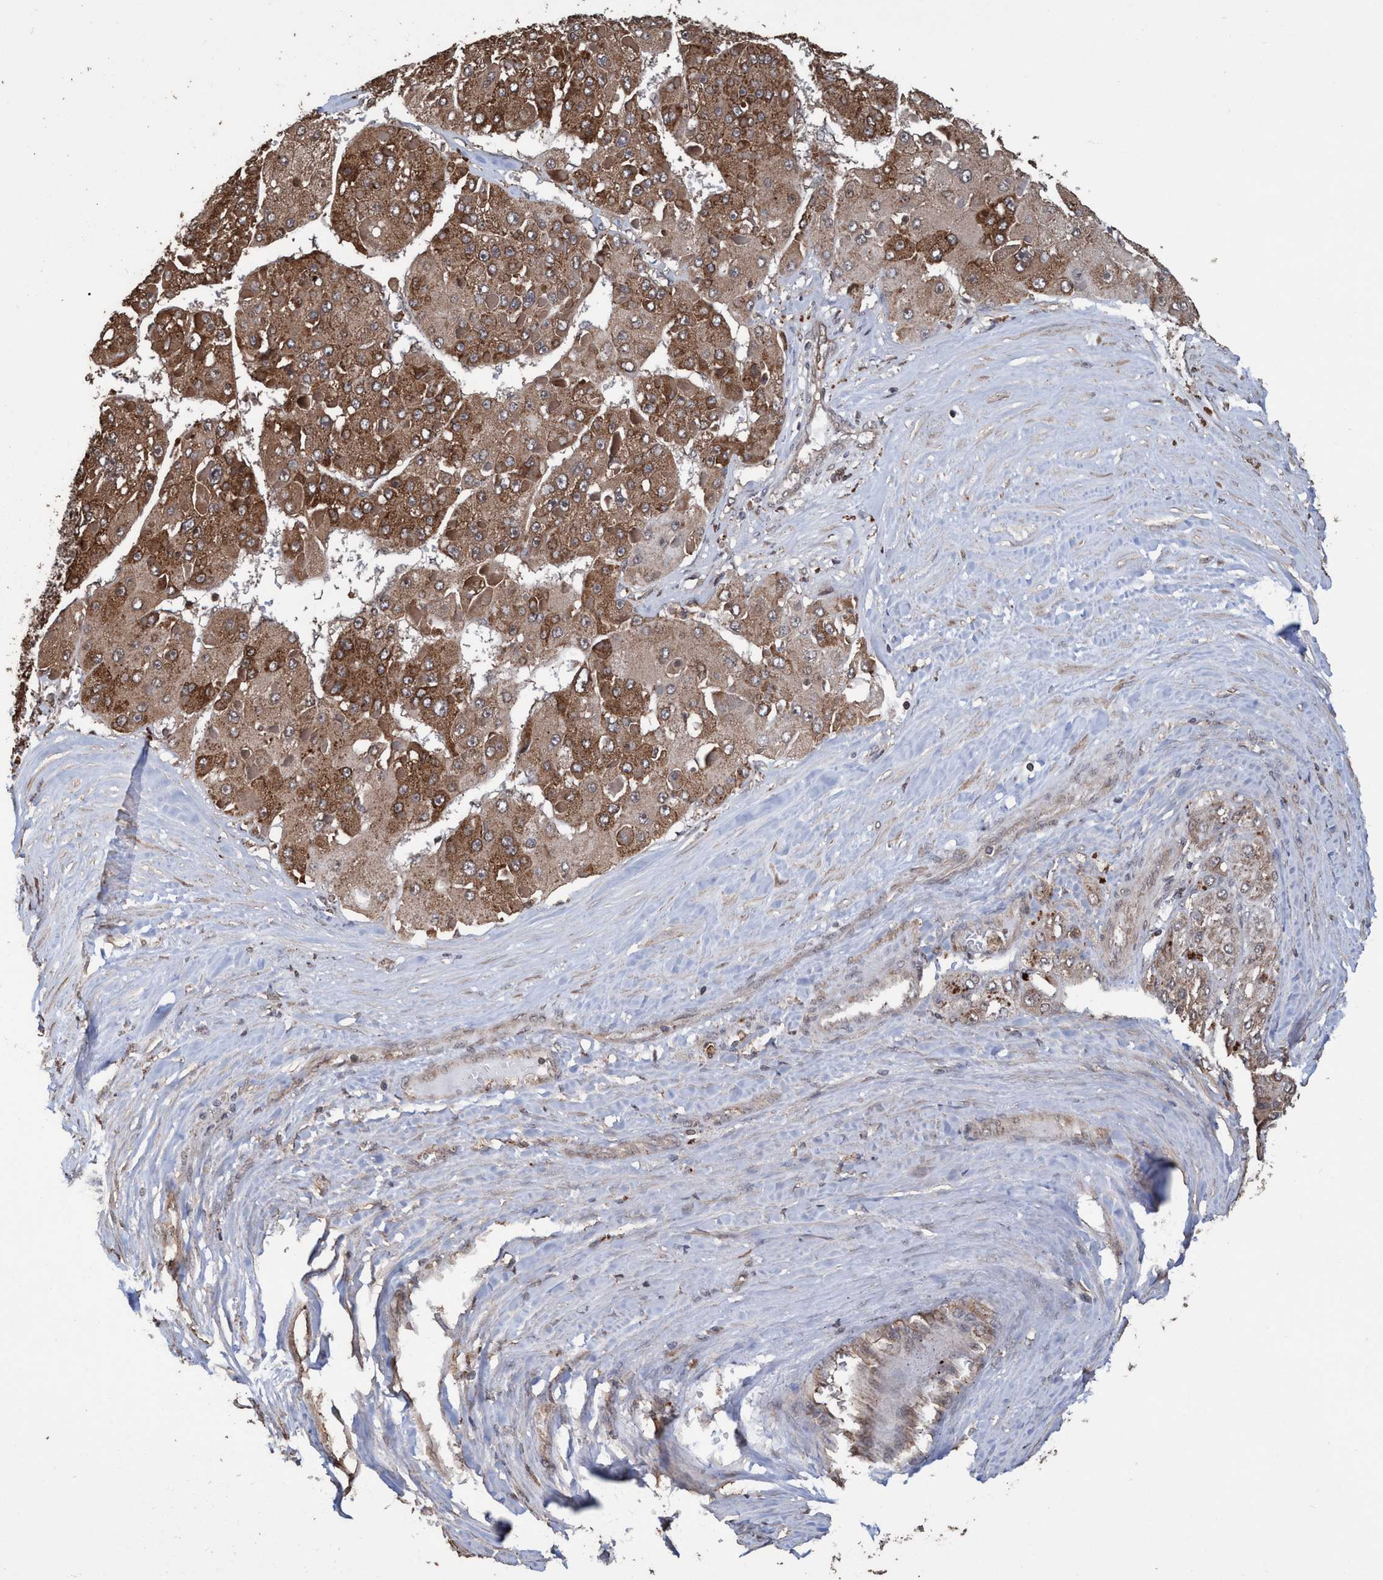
{"staining": {"intensity": "moderate", "quantity": ">75%", "location": "cytoplasmic/membranous"}, "tissue": "liver cancer", "cell_type": "Tumor cells", "image_type": "cancer", "snomed": [{"axis": "morphology", "description": "Carcinoma, Hepatocellular, NOS"}, {"axis": "topography", "description": "Liver"}], "caption": "A histopathology image of human liver cancer (hepatocellular carcinoma) stained for a protein reveals moderate cytoplasmic/membranous brown staining in tumor cells.", "gene": "TRPC7", "patient": {"sex": "female", "age": 73}}